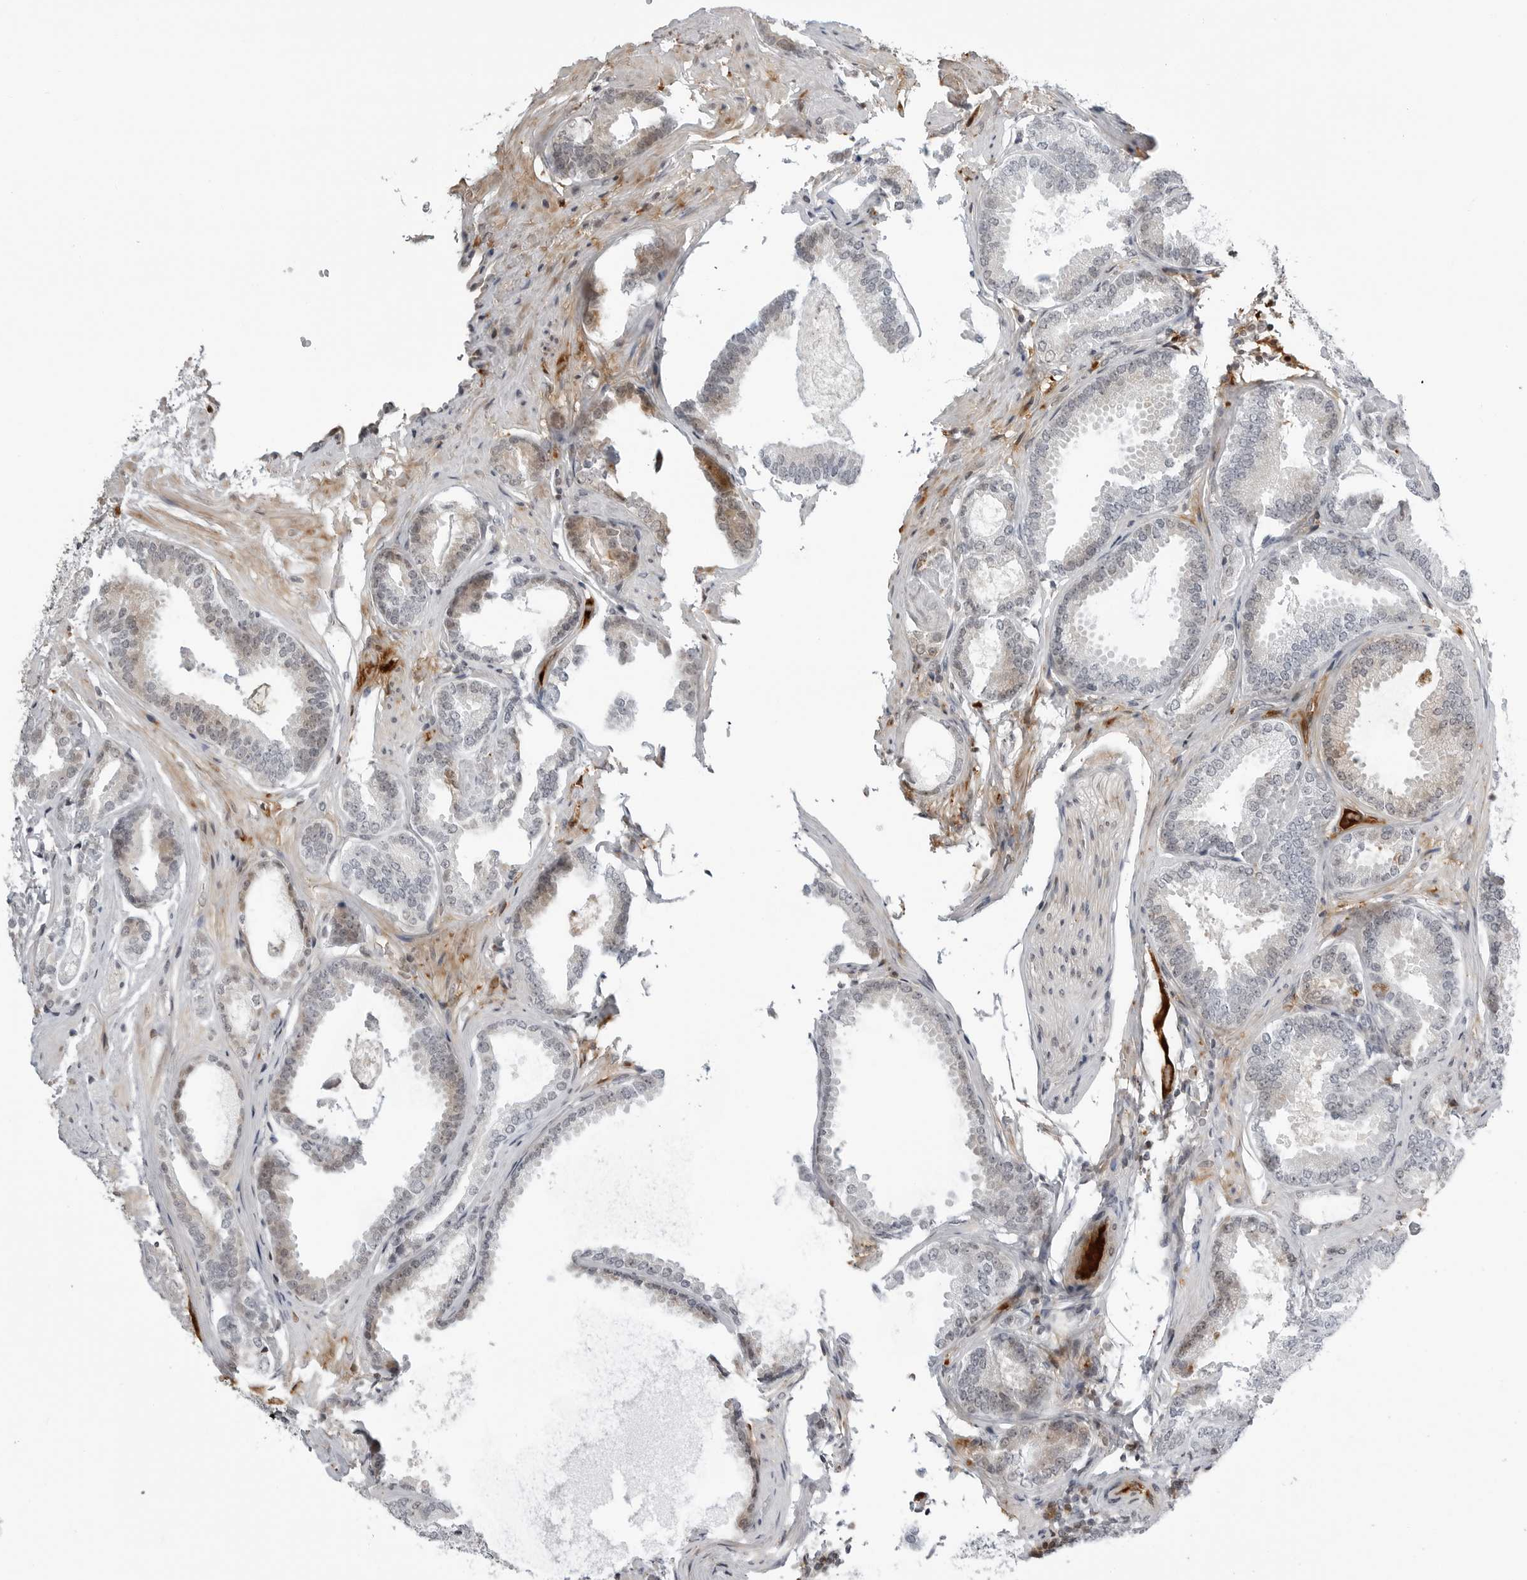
{"staining": {"intensity": "negative", "quantity": "none", "location": "none"}, "tissue": "prostate cancer", "cell_type": "Tumor cells", "image_type": "cancer", "snomed": [{"axis": "morphology", "description": "Adenocarcinoma, Low grade"}, {"axis": "topography", "description": "Prostate"}], "caption": "The photomicrograph displays no staining of tumor cells in prostate cancer.", "gene": "CXCR5", "patient": {"sex": "male", "age": 71}}